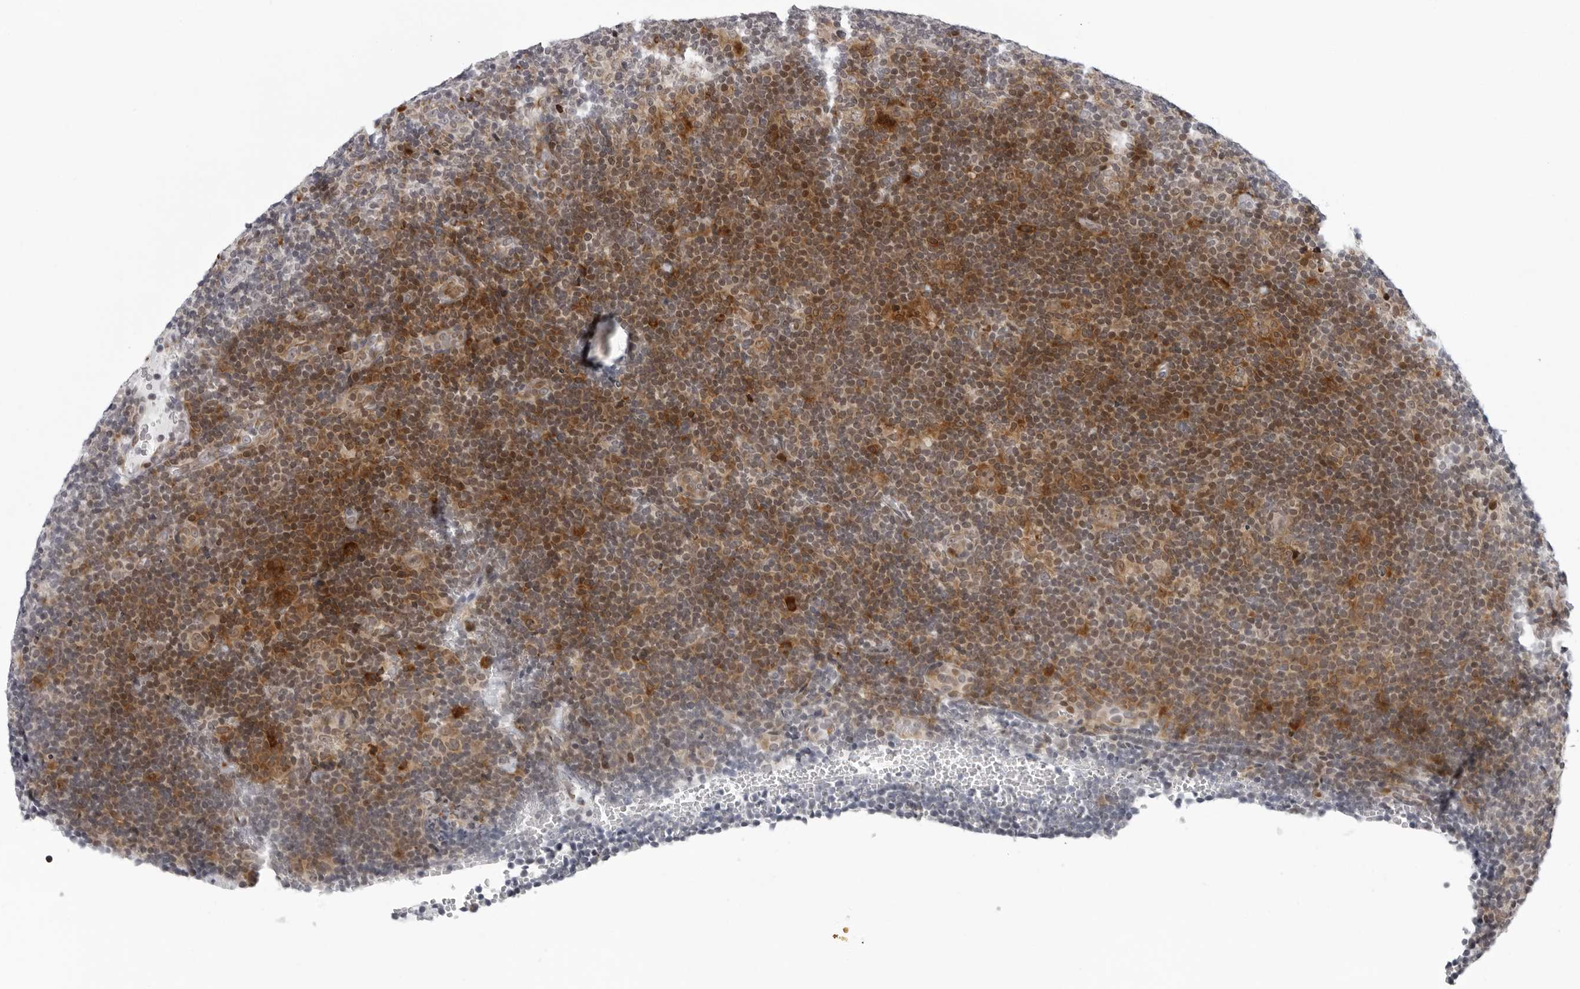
{"staining": {"intensity": "moderate", "quantity": ">75%", "location": "cytoplasmic/membranous"}, "tissue": "lymphoma", "cell_type": "Tumor cells", "image_type": "cancer", "snomed": [{"axis": "morphology", "description": "Hodgkin's disease, NOS"}, {"axis": "topography", "description": "Lymph node"}], "caption": "The photomicrograph exhibits a brown stain indicating the presence of a protein in the cytoplasmic/membranous of tumor cells in Hodgkin's disease.", "gene": "PIP4K2C", "patient": {"sex": "female", "age": 57}}